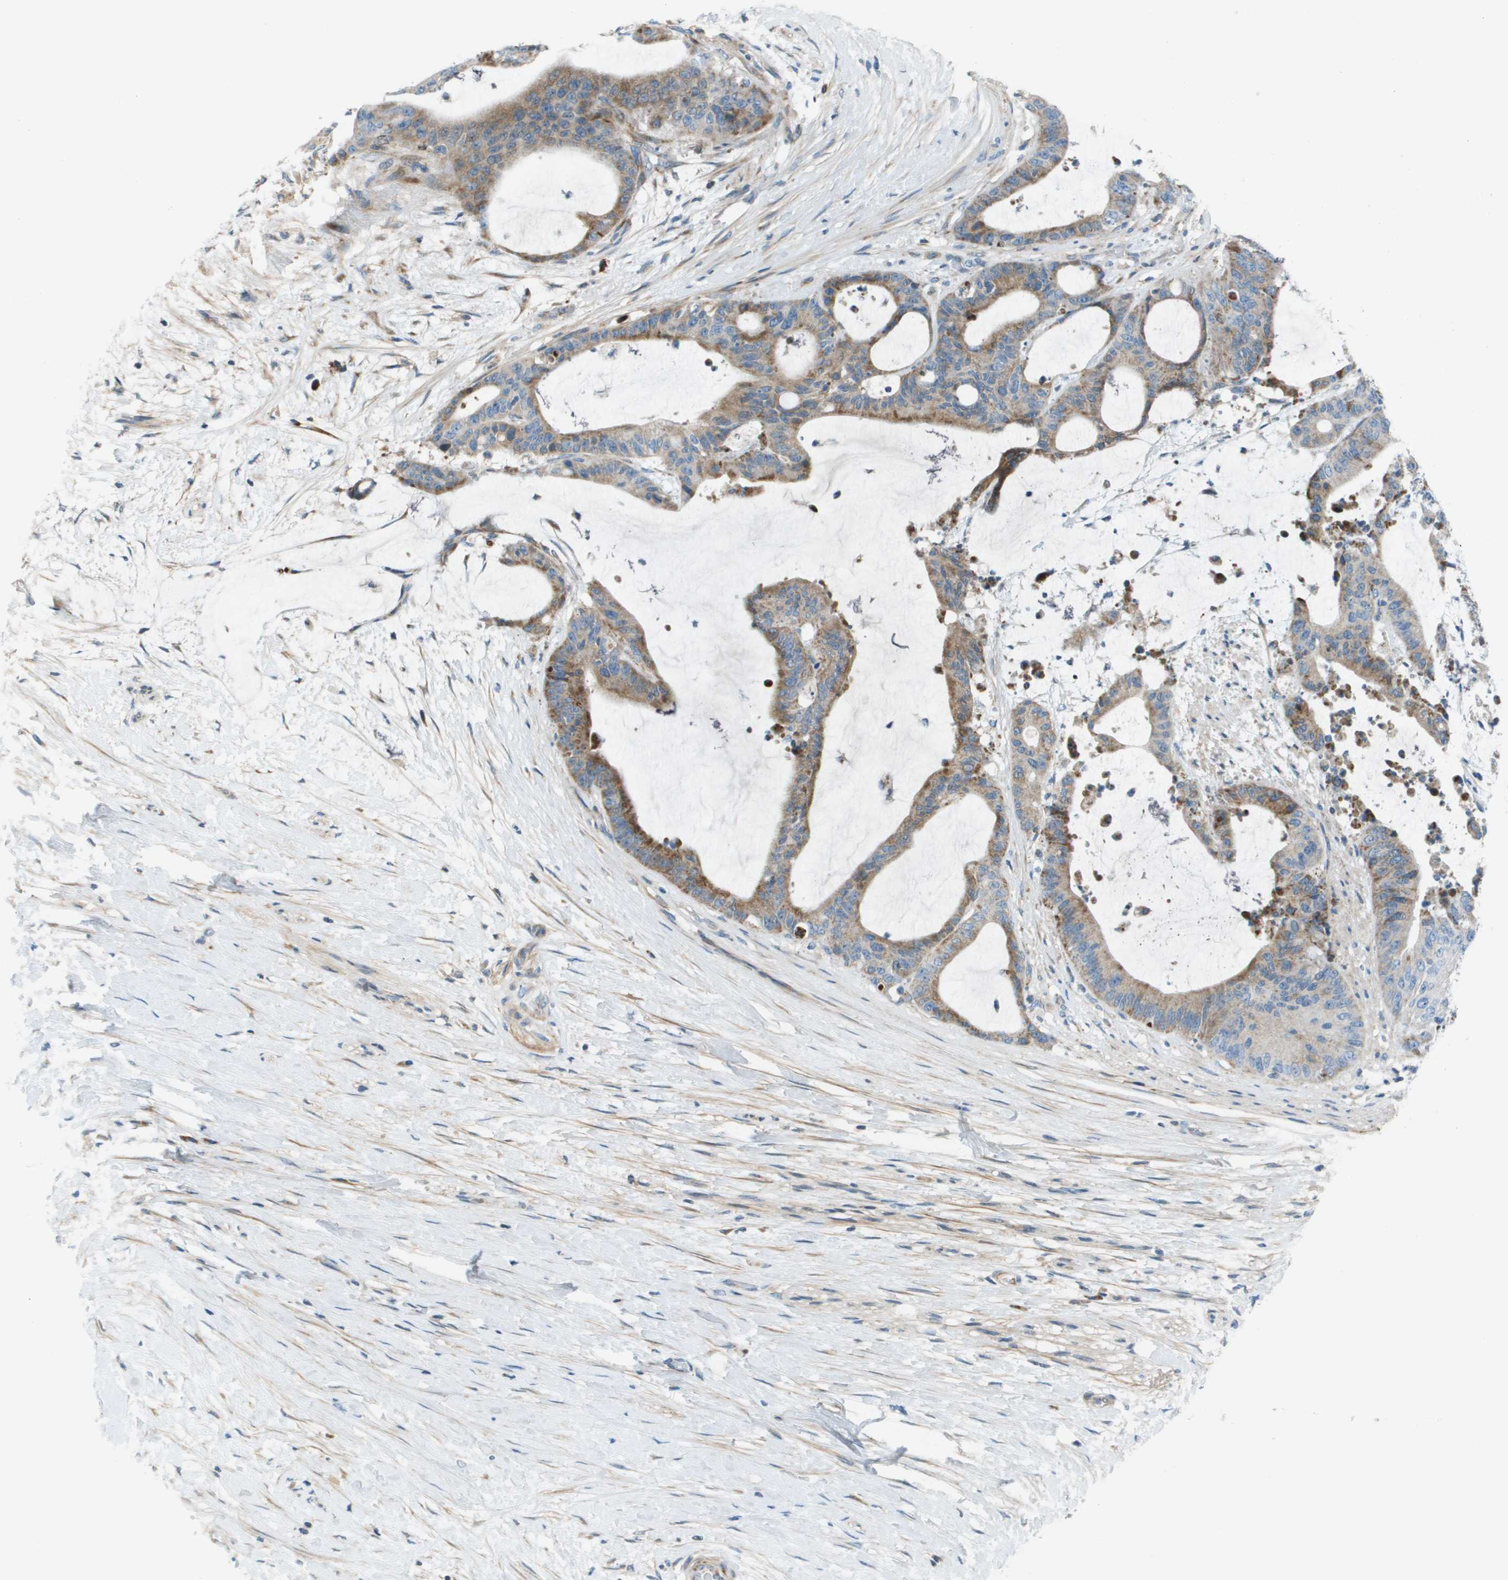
{"staining": {"intensity": "moderate", "quantity": ">75%", "location": "cytoplasmic/membranous"}, "tissue": "liver cancer", "cell_type": "Tumor cells", "image_type": "cancer", "snomed": [{"axis": "morphology", "description": "Cholangiocarcinoma"}, {"axis": "topography", "description": "Liver"}], "caption": "There is medium levels of moderate cytoplasmic/membranous staining in tumor cells of liver cancer, as demonstrated by immunohistochemical staining (brown color).", "gene": "GALNT6", "patient": {"sex": "female", "age": 73}}